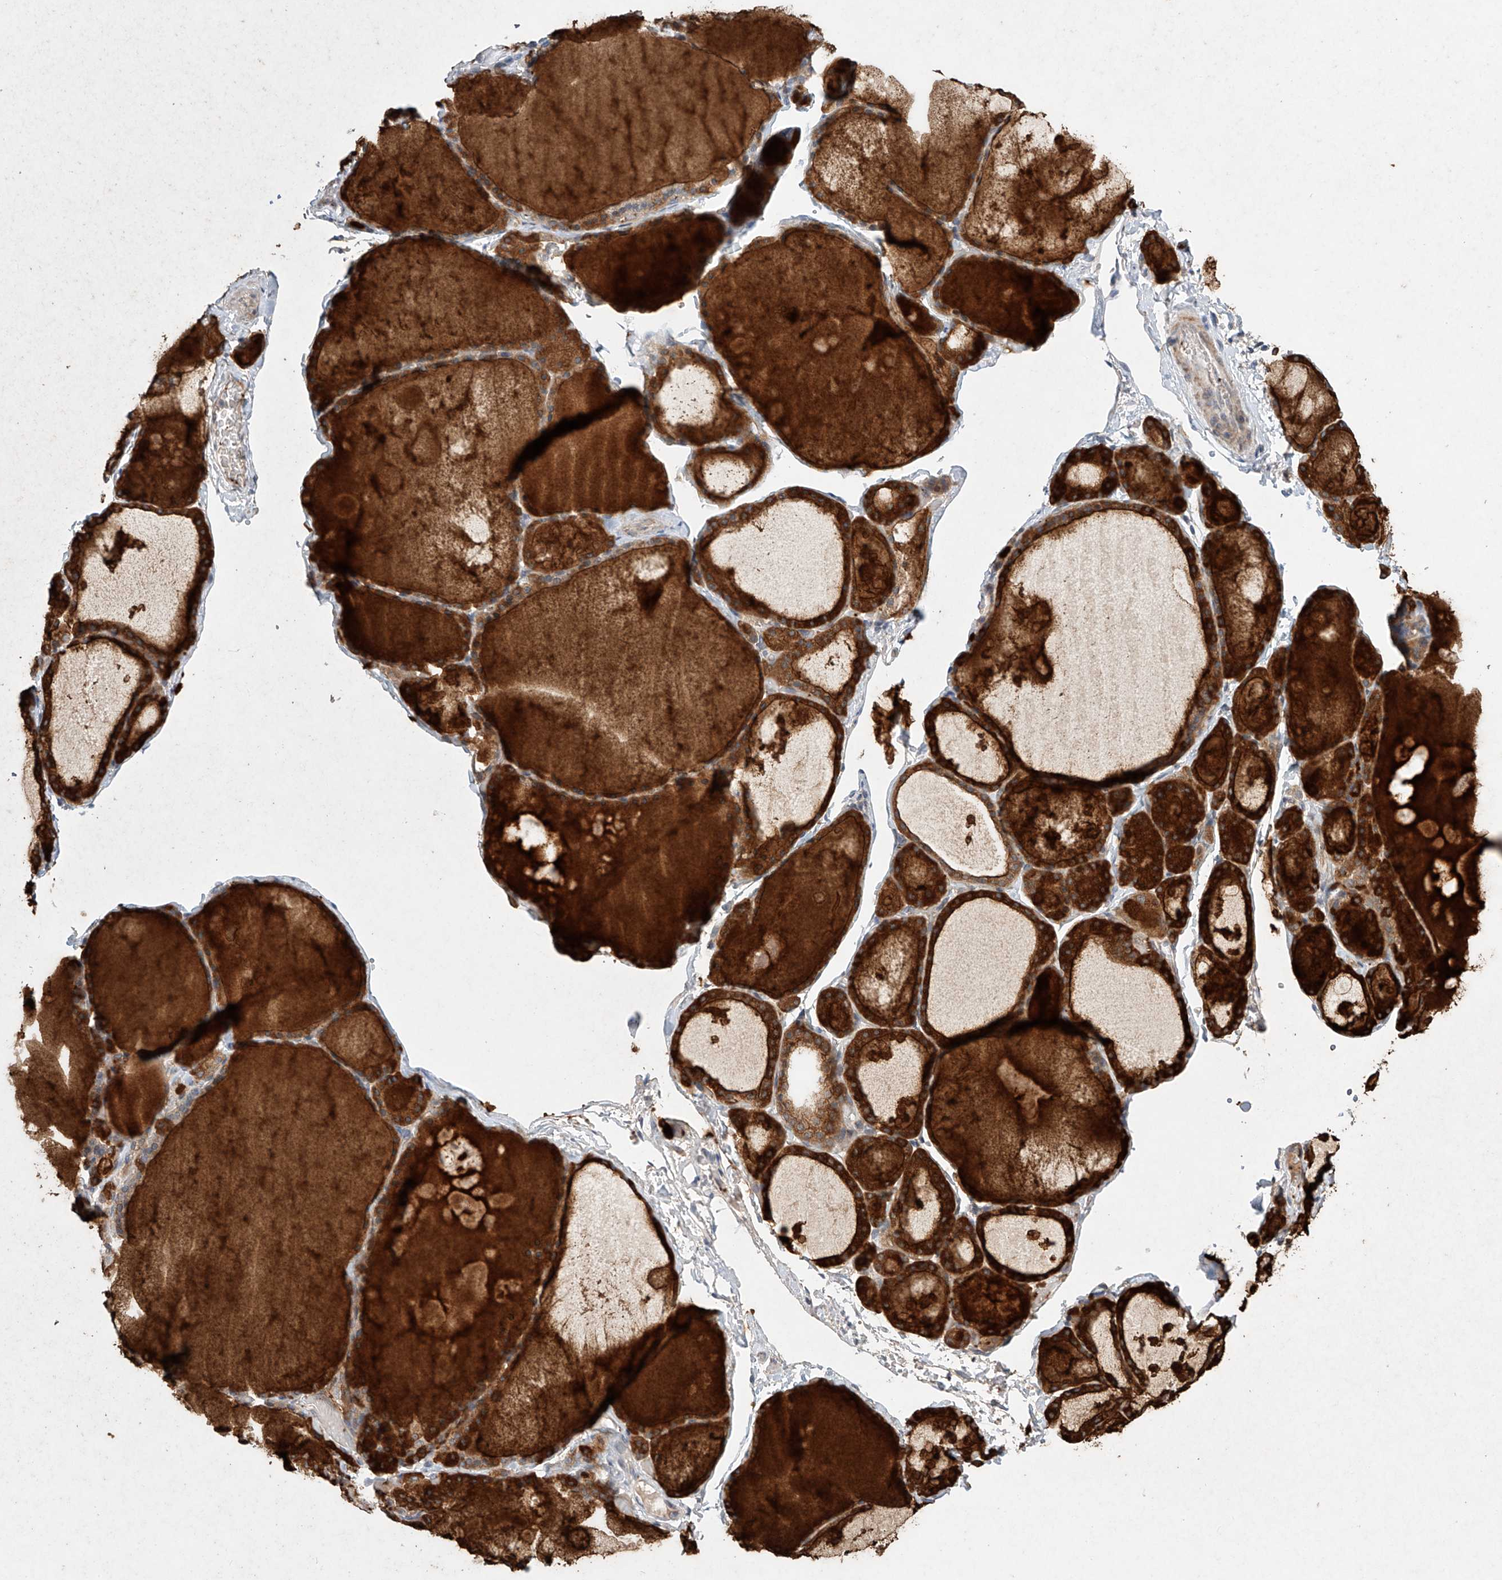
{"staining": {"intensity": "strong", "quantity": "<25%", "location": "cytoplasmic/membranous"}, "tissue": "thyroid gland", "cell_type": "Glandular cells", "image_type": "normal", "snomed": [{"axis": "morphology", "description": "Normal tissue, NOS"}, {"axis": "topography", "description": "Thyroid gland"}], "caption": "Brown immunohistochemical staining in normal thyroid gland reveals strong cytoplasmic/membranous positivity in about <25% of glandular cells.", "gene": "ZFHX2", "patient": {"sex": "male", "age": 56}}